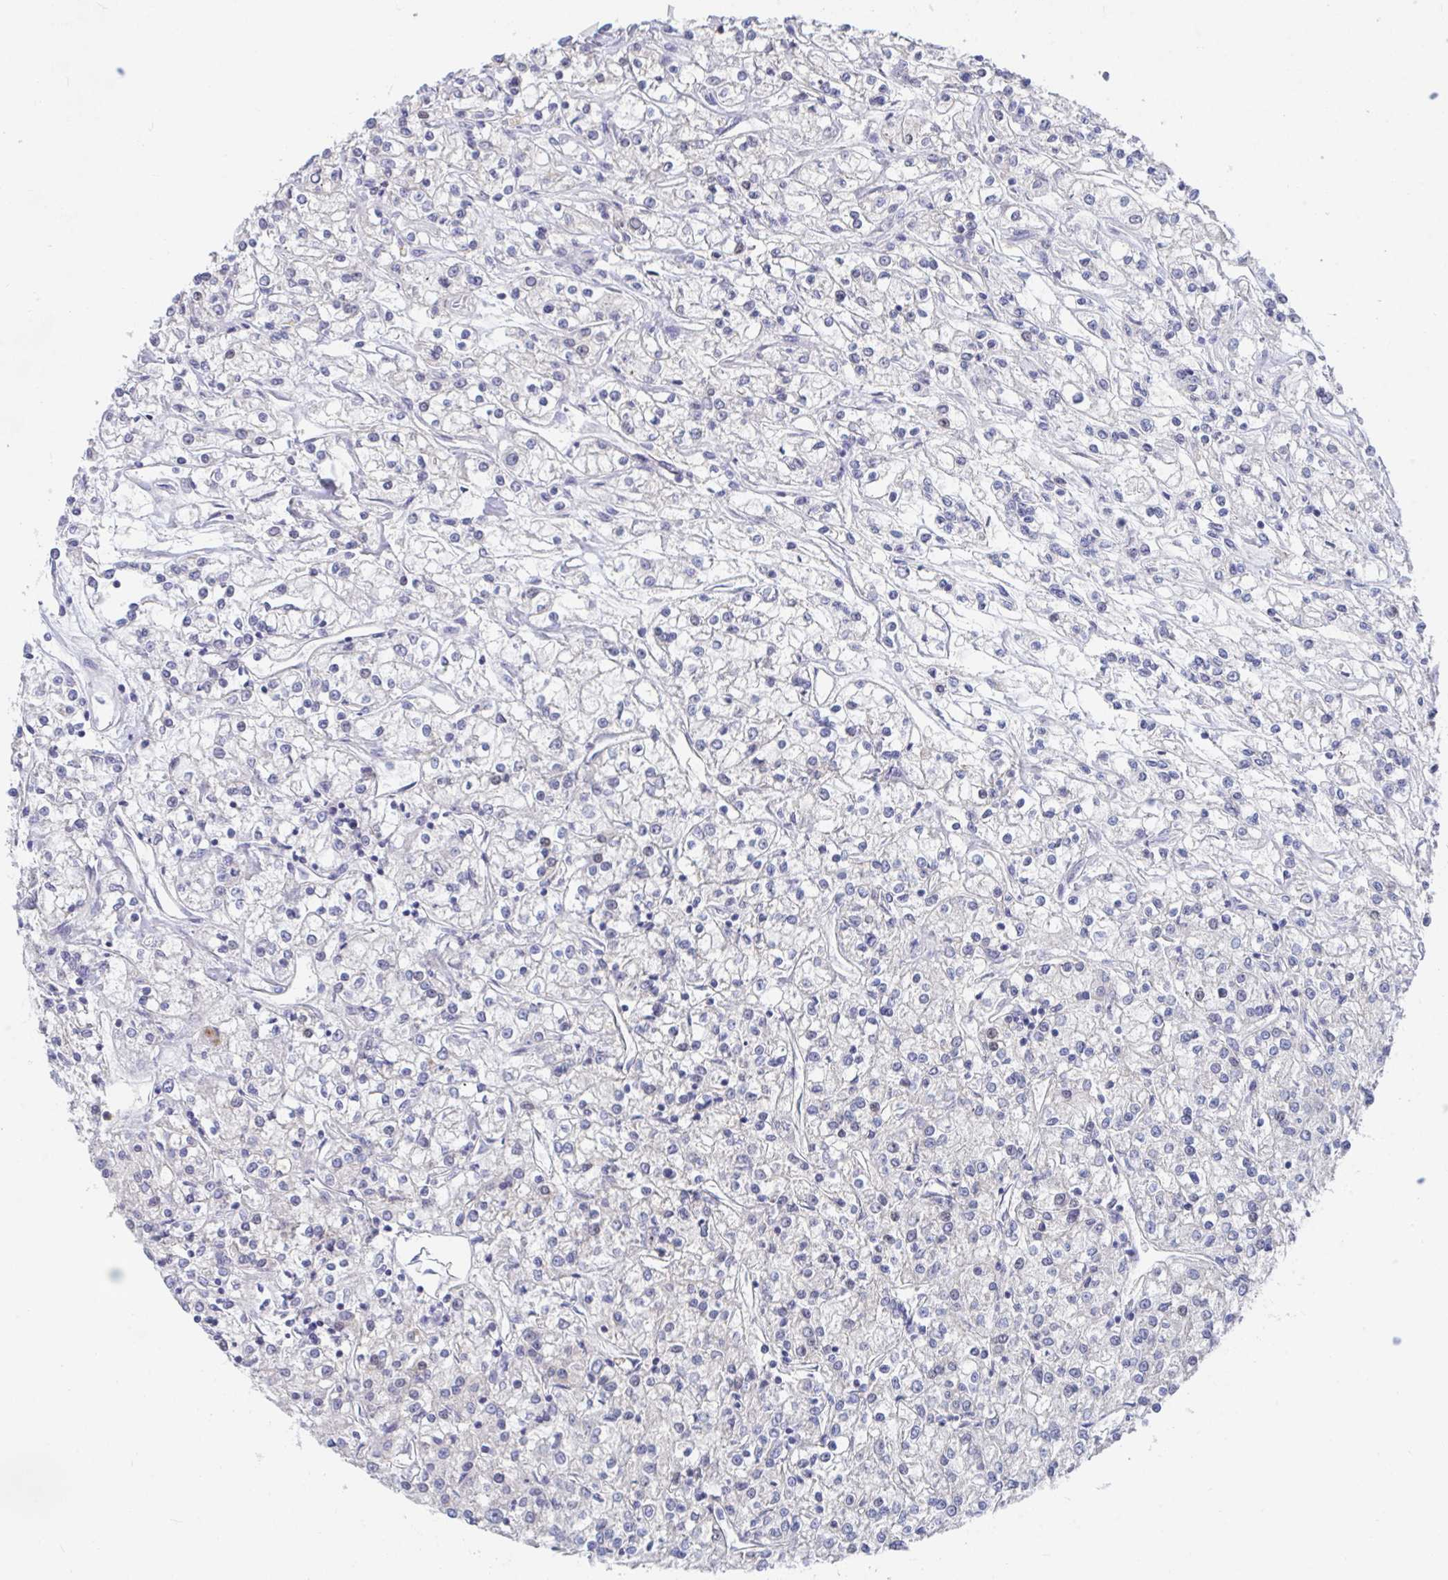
{"staining": {"intensity": "negative", "quantity": "none", "location": "none"}, "tissue": "renal cancer", "cell_type": "Tumor cells", "image_type": "cancer", "snomed": [{"axis": "morphology", "description": "Adenocarcinoma, NOS"}, {"axis": "topography", "description": "Kidney"}], "caption": "This is an immunohistochemistry (IHC) micrograph of adenocarcinoma (renal). There is no staining in tumor cells.", "gene": "KCNK5", "patient": {"sex": "female", "age": 59}}